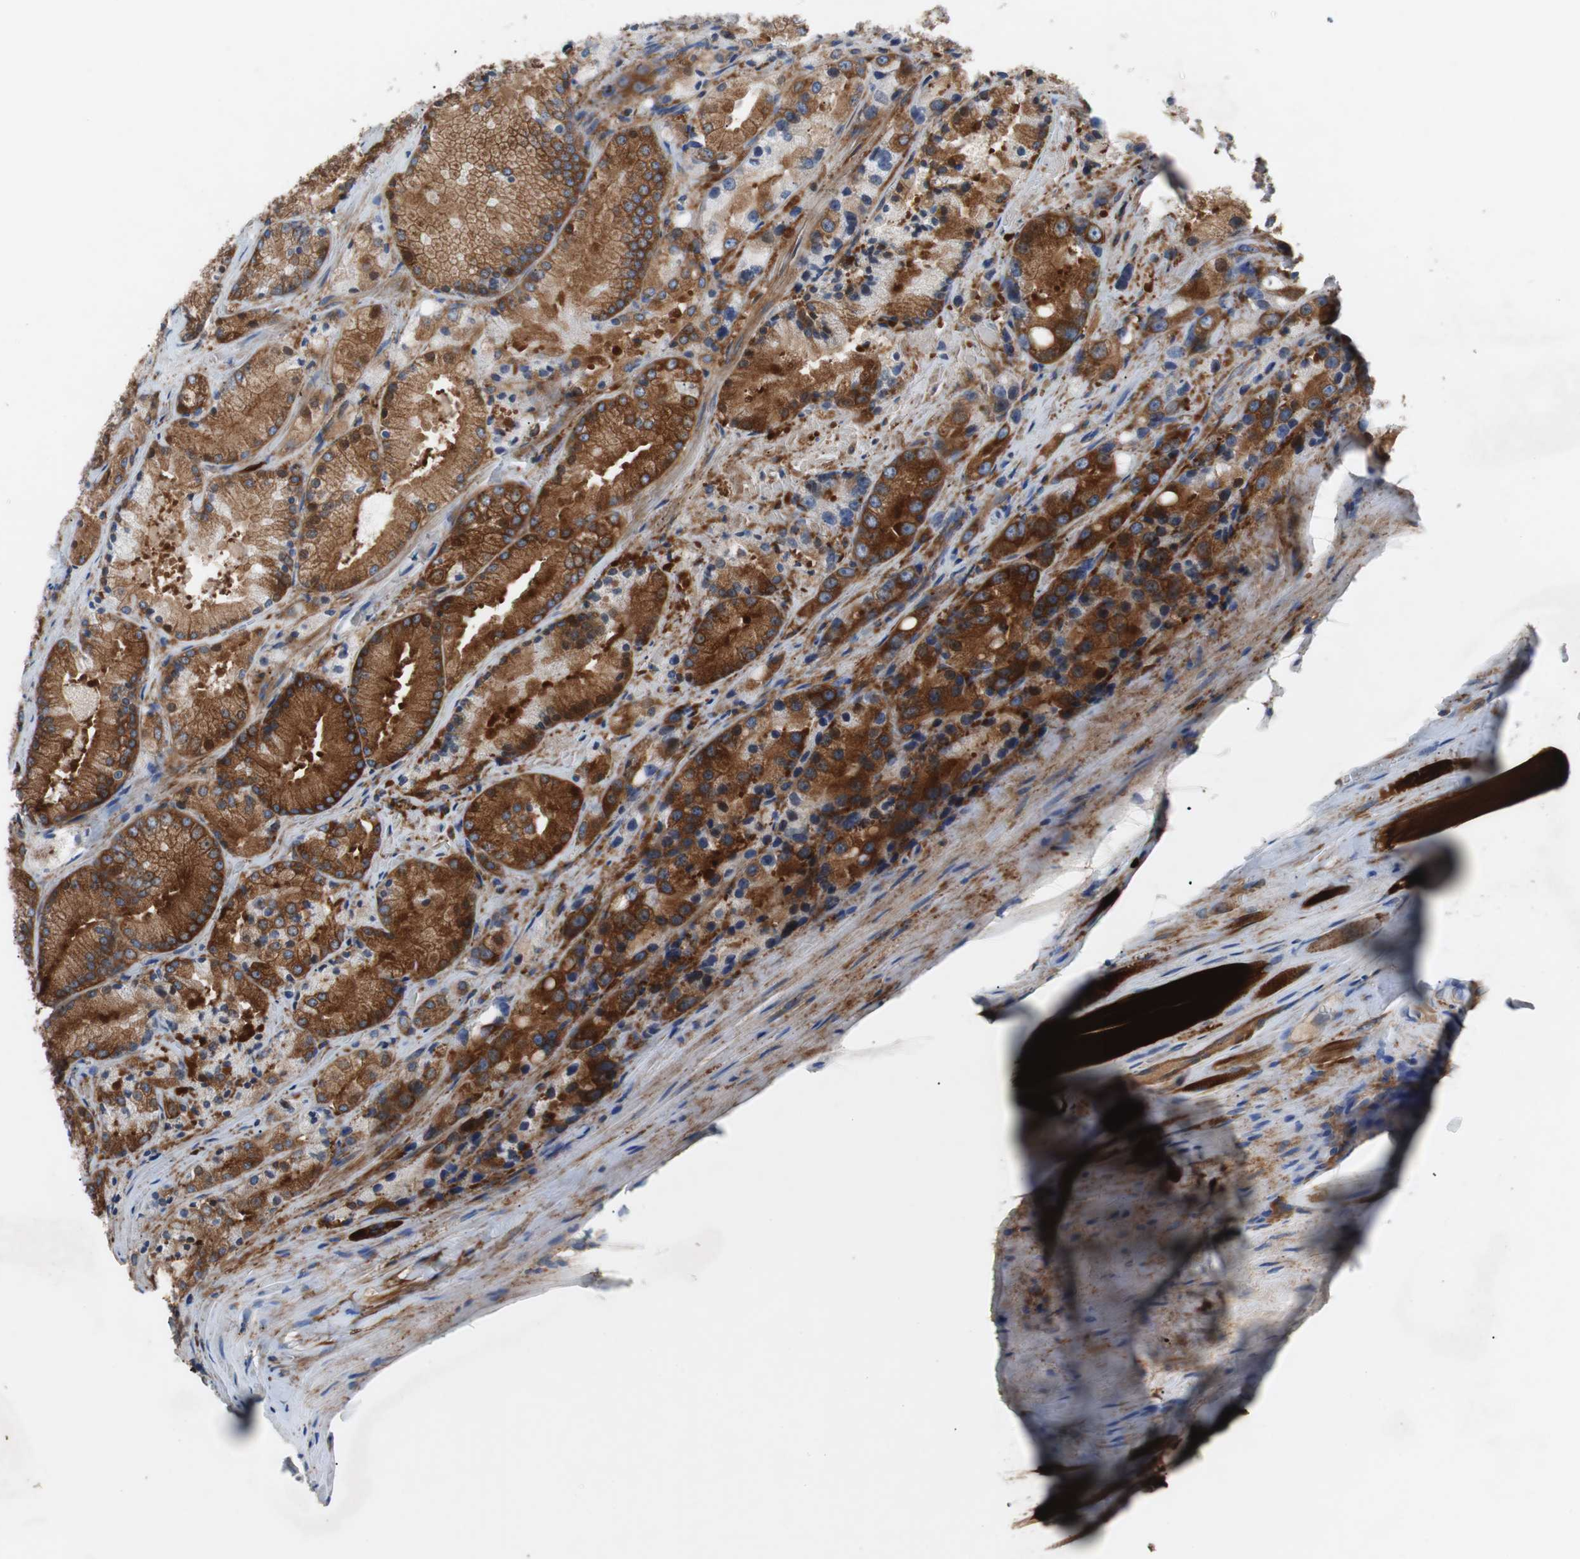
{"staining": {"intensity": "strong", "quantity": ">75%", "location": "cytoplasmic/membranous"}, "tissue": "prostate cancer", "cell_type": "Tumor cells", "image_type": "cancer", "snomed": [{"axis": "morphology", "description": "Adenocarcinoma, Low grade"}, {"axis": "topography", "description": "Prostate"}], "caption": "The image reveals a brown stain indicating the presence of a protein in the cytoplasmic/membranous of tumor cells in prostate cancer.", "gene": "GYS1", "patient": {"sex": "male", "age": 64}}